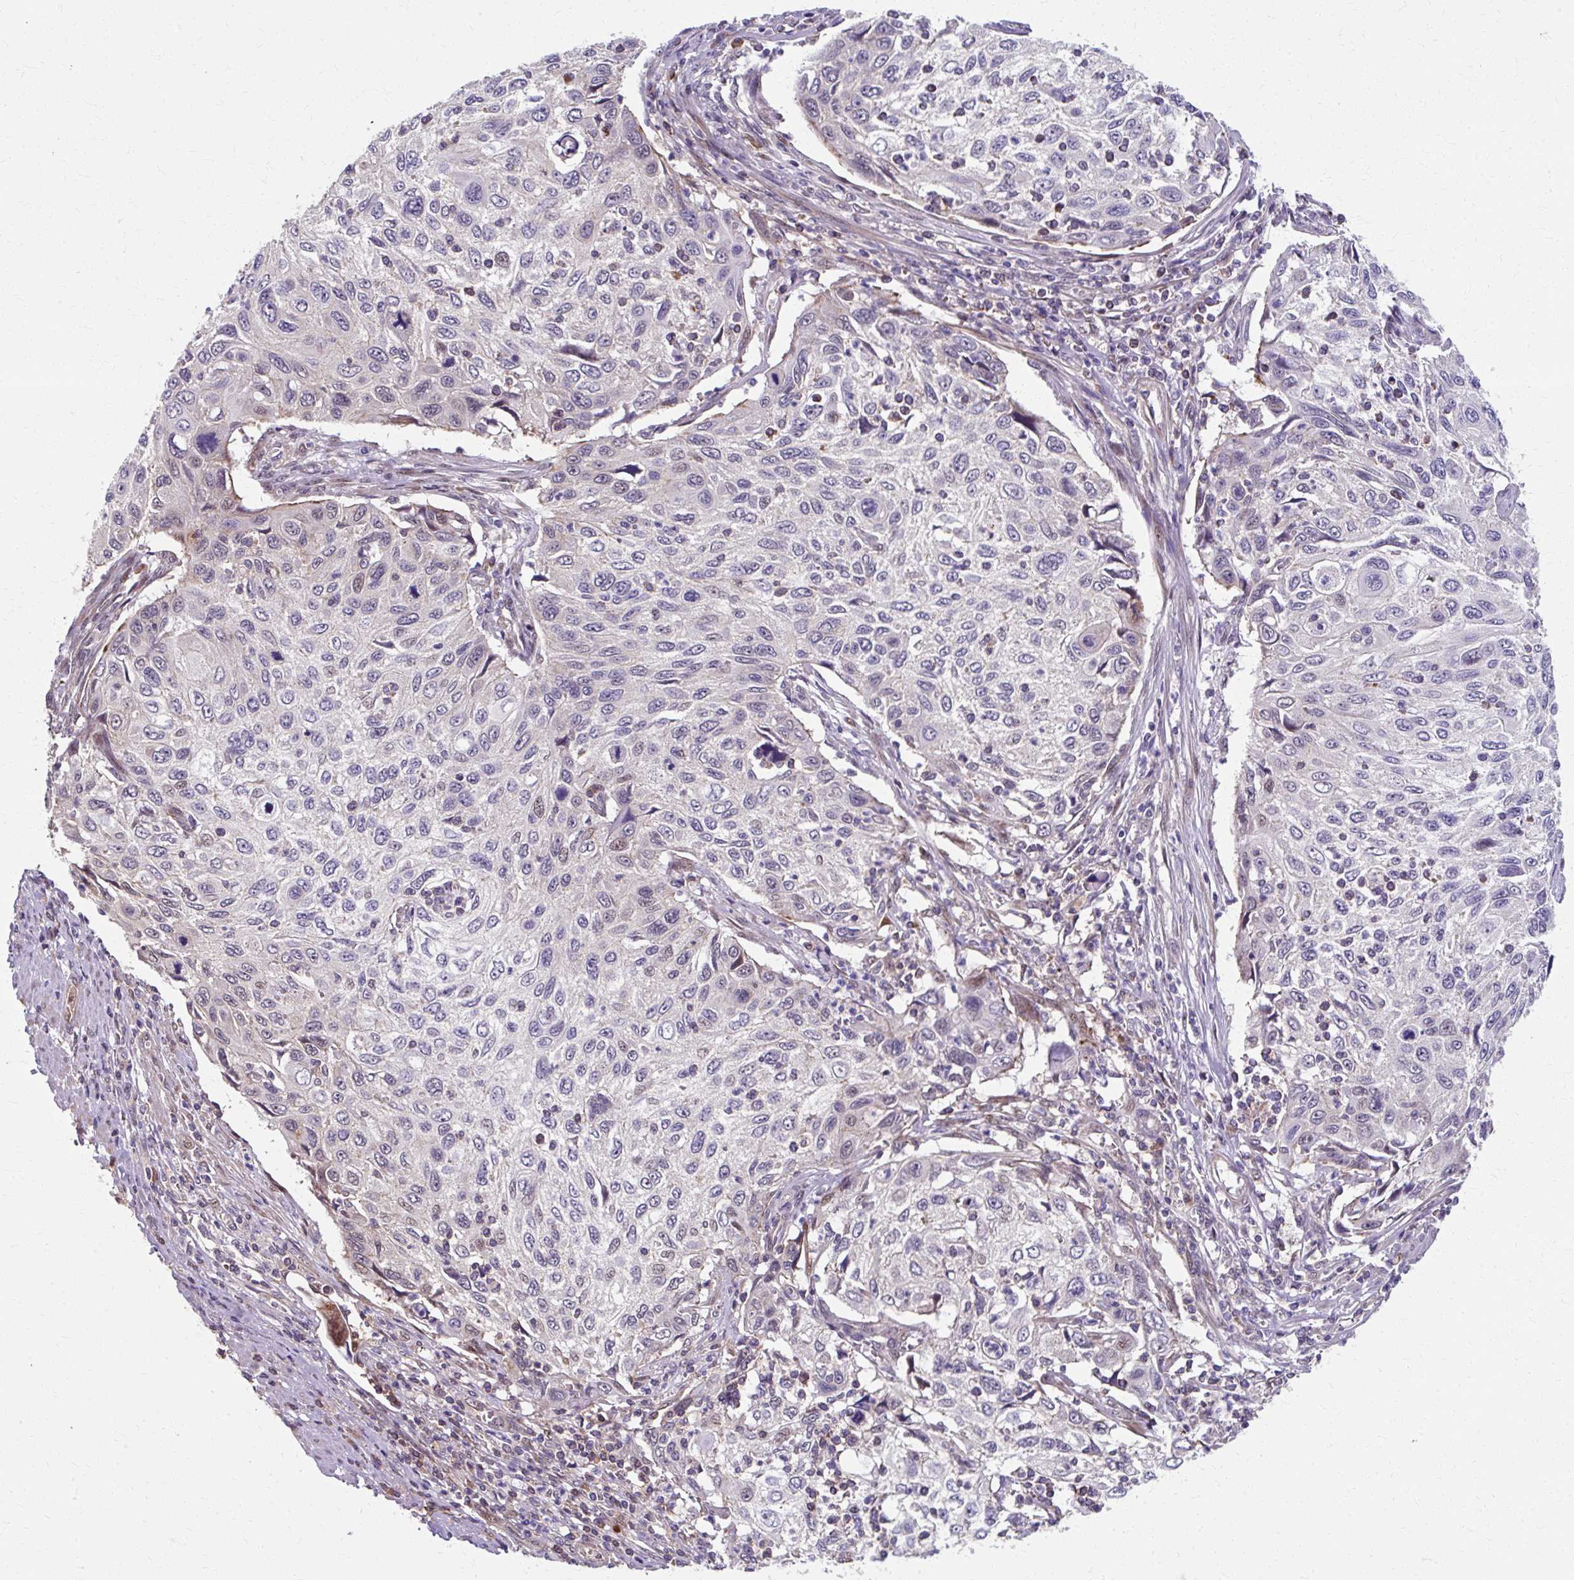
{"staining": {"intensity": "negative", "quantity": "none", "location": "none"}, "tissue": "cervical cancer", "cell_type": "Tumor cells", "image_type": "cancer", "snomed": [{"axis": "morphology", "description": "Squamous cell carcinoma, NOS"}, {"axis": "topography", "description": "Cervix"}], "caption": "This is an immunohistochemistry (IHC) micrograph of human cervical cancer (squamous cell carcinoma). There is no positivity in tumor cells.", "gene": "ZNF555", "patient": {"sex": "female", "age": 70}}